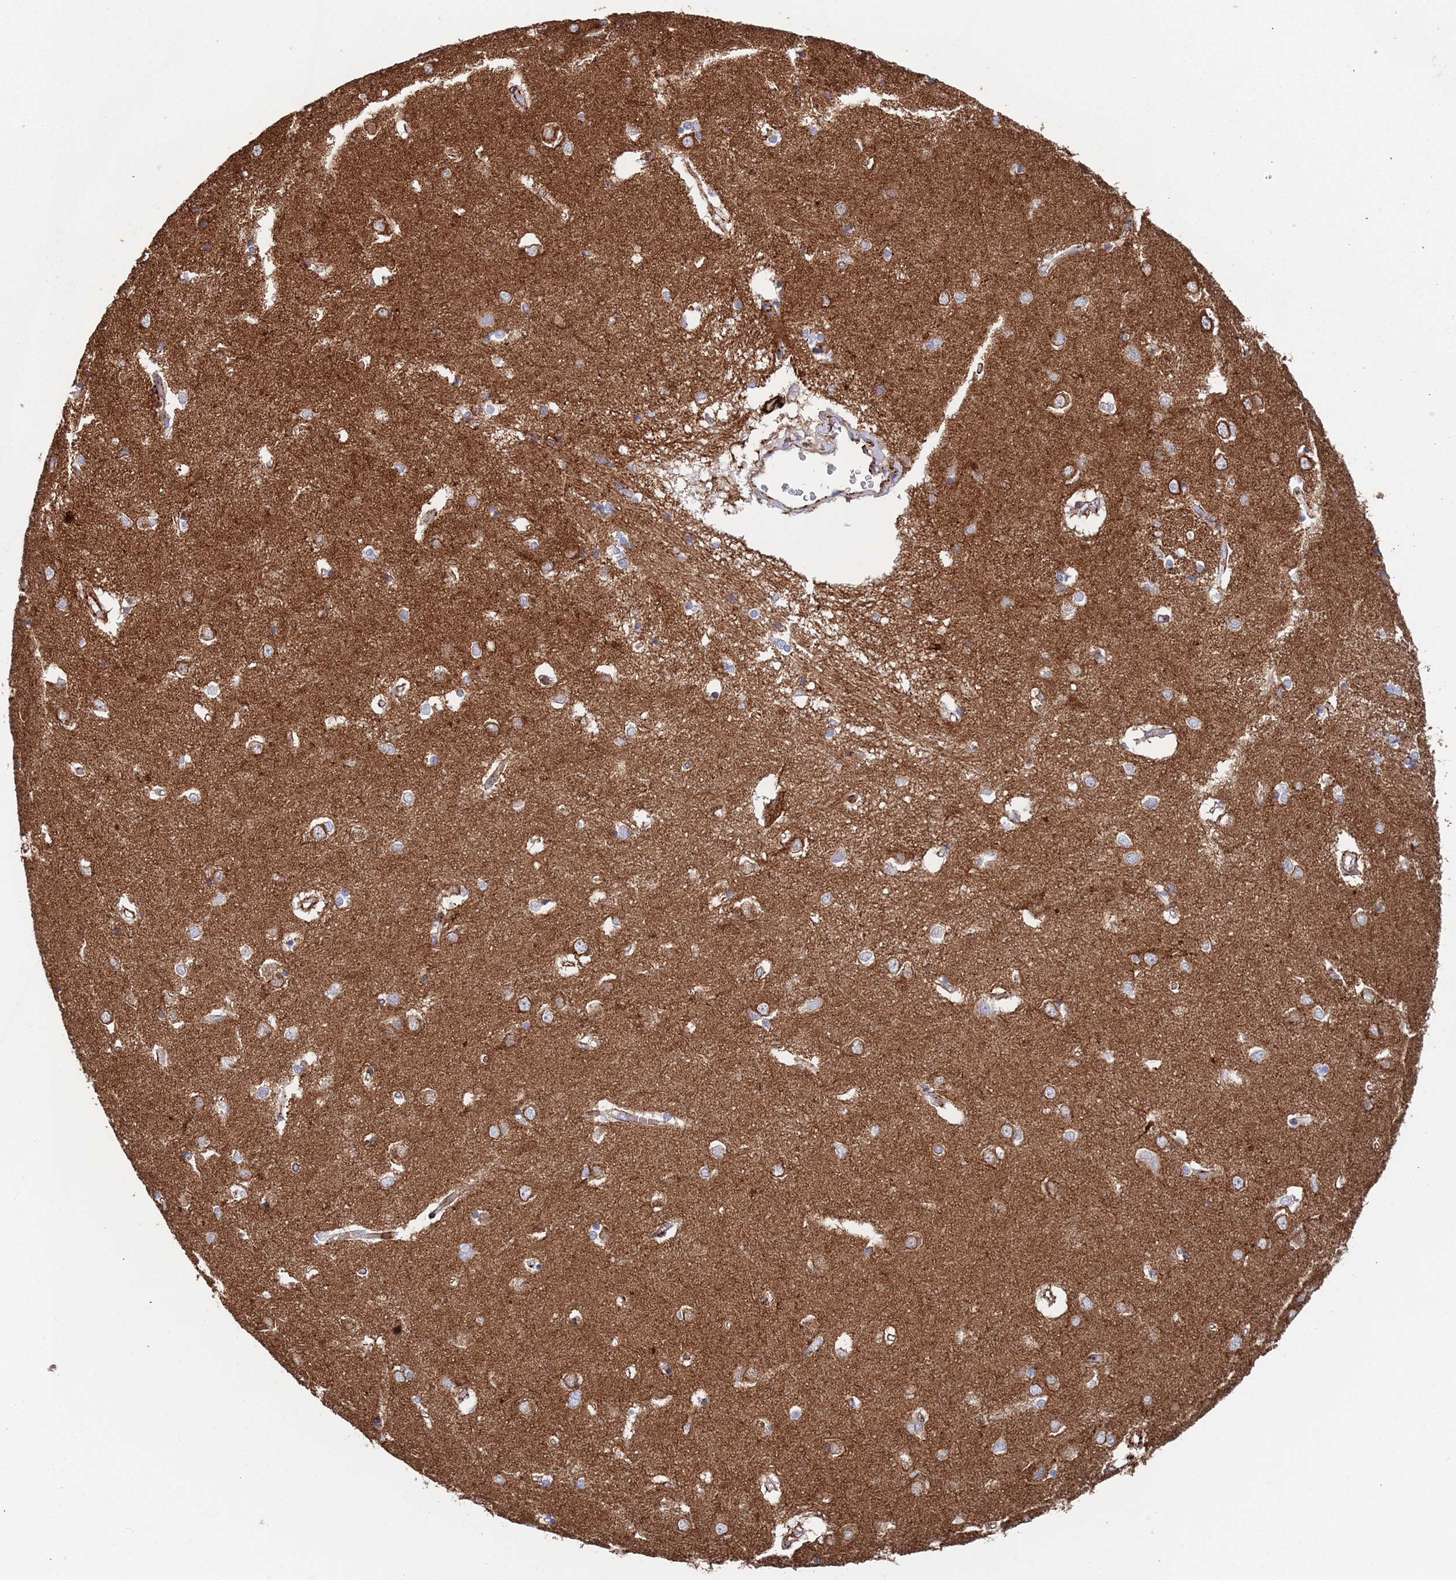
{"staining": {"intensity": "moderate", "quantity": "<25%", "location": "cytoplasmic/membranous"}, "tissue": "caudate", "cell_type": "Glial cells", "image_type": "normal", "snomed": [{"axis": "morphology", "description": "Normal tissue, NOS"}, {"axis": "topography", "description": "Lateral ventricle wall"}], "caption": "A photomicrograph showing moderate cytoplasmic/membranous staining in approximately <25% of glial cells in benign caudate, as visualized by brown immunohistochemical staining.", "gene": "RNF144A", "patient": {"sex": "male", "age": 37}}